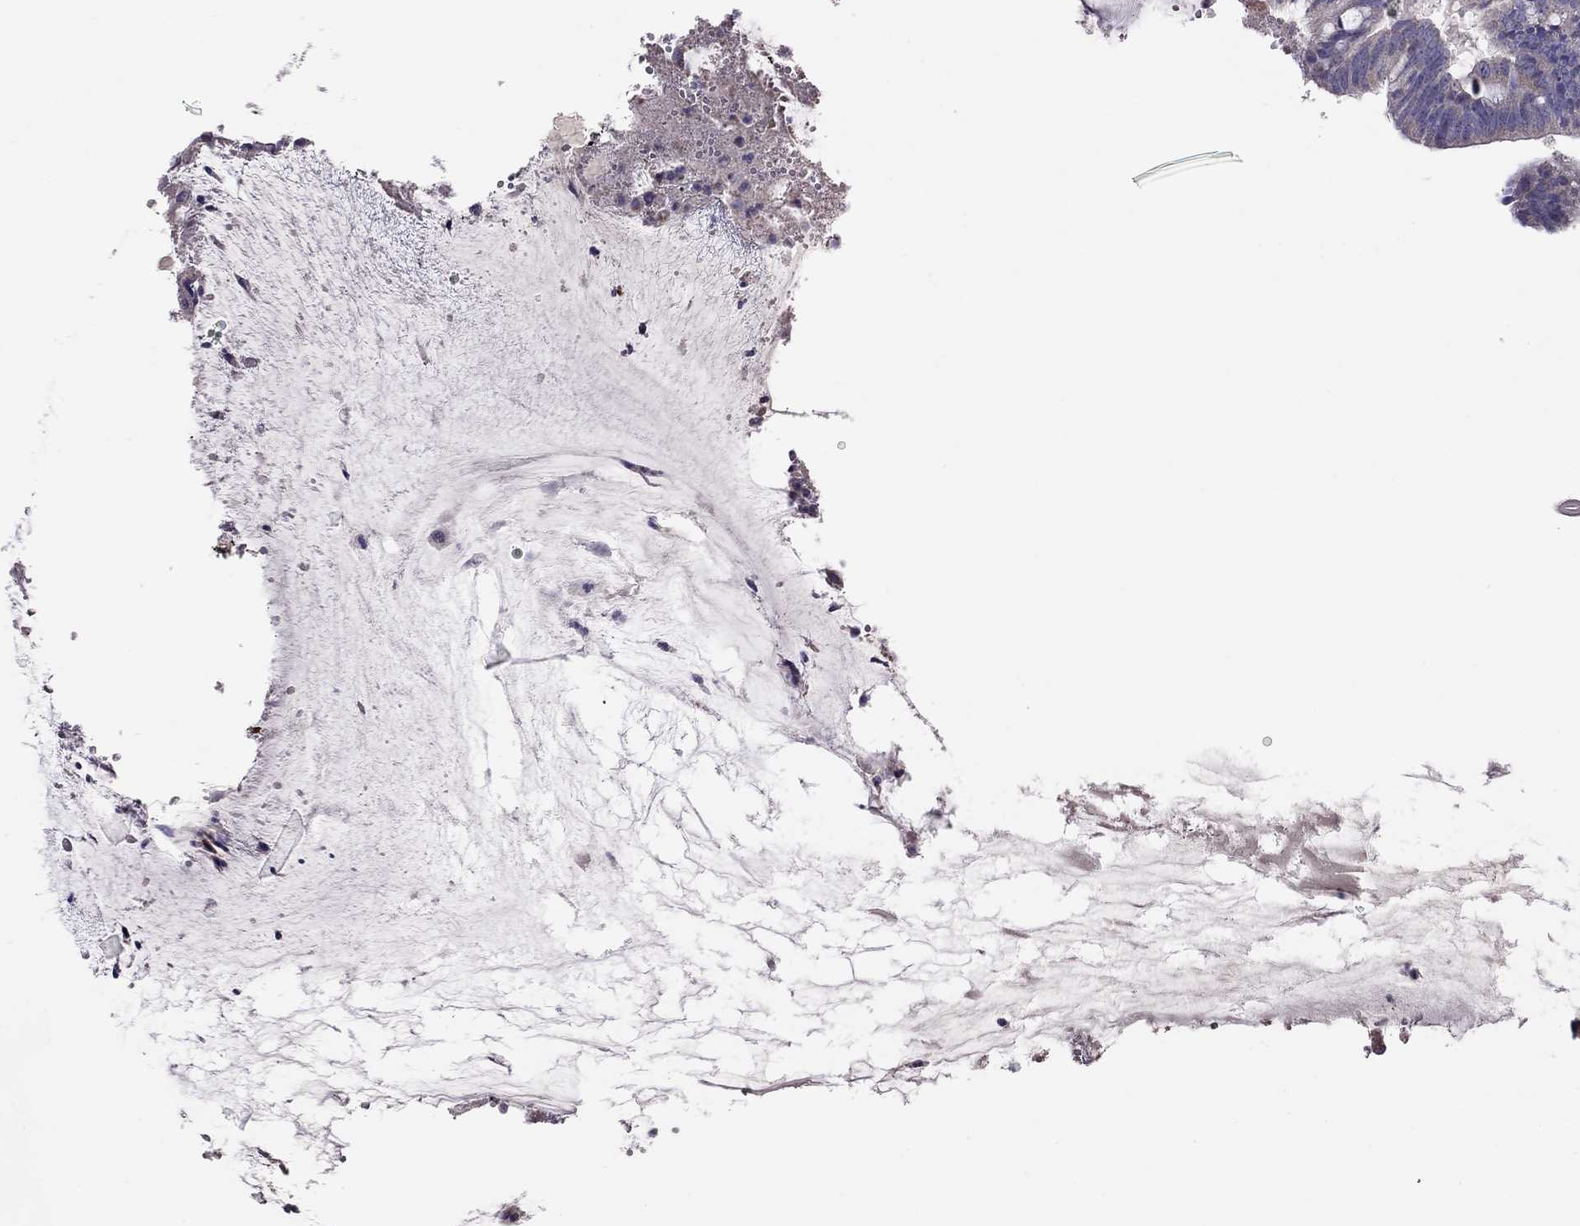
{"staining": {"intensity": "negative", "quantity": "none", "location": "none"}, "tissue": "colorectal cancer", "cell_type": "Tumor cells", "image_type": "cancer", "snomed": [{"axis": "morphology", "description": "Adenocarcinoma, NOS"}, {"axis": "topography", "description": "Colon"}], "caption": "This histopathology image is of colorectal cancer (adenocarcinoma) stained with immunohistochemistry (IHC) to label a protein in brown with the nuclei are counter-stained blue. There is no expression in tumor cells.", "gene": "CITED1", "patient": {"sex": "female", "age": 43}}